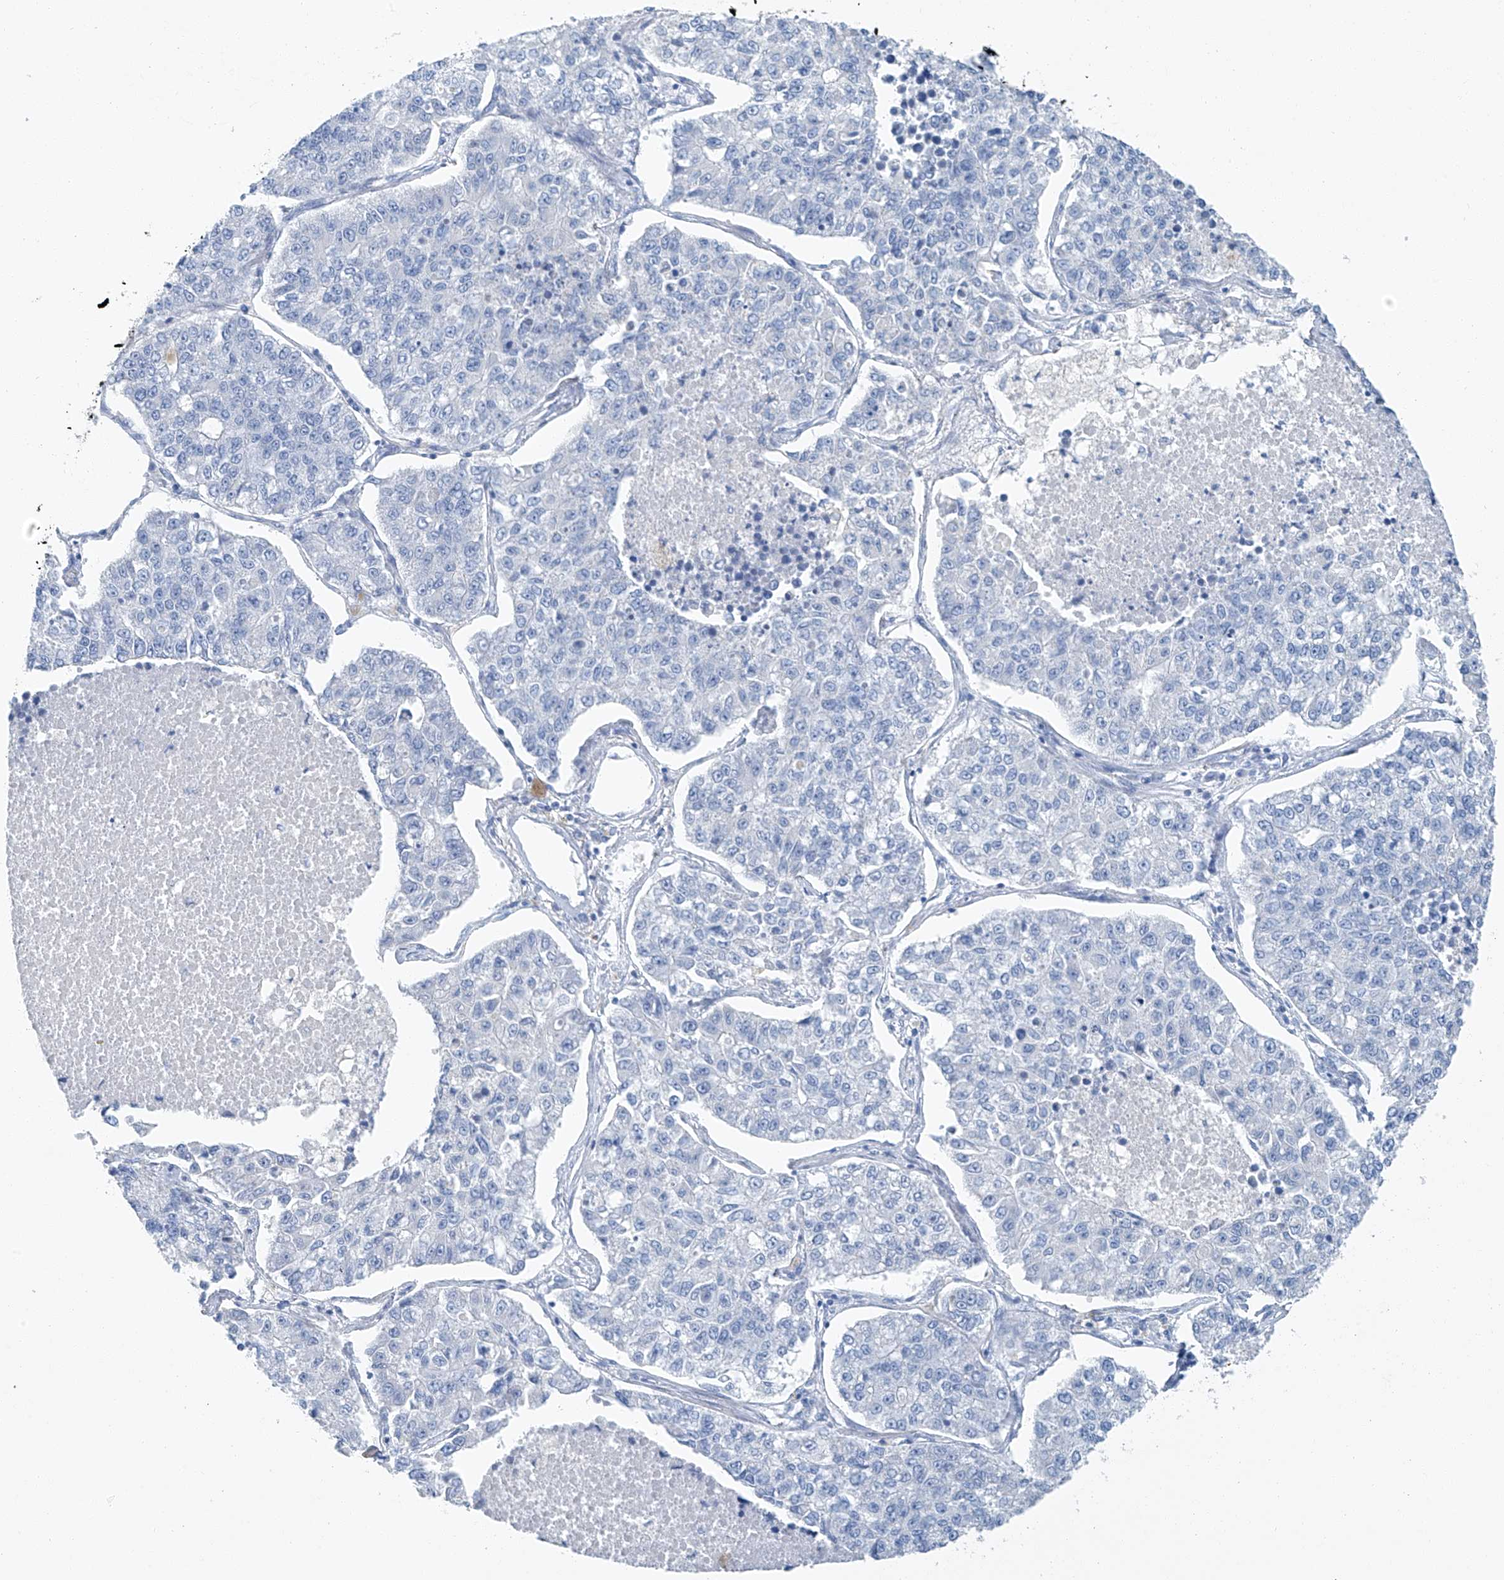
{"staining": {"intensity": "negative", "quantity": "none", "location": "none"}, "tissue": "lung cancer", "cell_type": "Tumor cells", "image_type": "cancer", "snomed": [{"axis": "morphology", "description": "Adenocarcinoma, NOS"}, {"axis": "topography", "description": "Lung"}], "caption": "An immunohistochemistry (IHC) image of lung adenocarcinoma is shown. There is no staining in tumor cells of lung adenocarcinoma.", "gene": "C1orf87", "patient": {"sex": "male", "age": 49}}